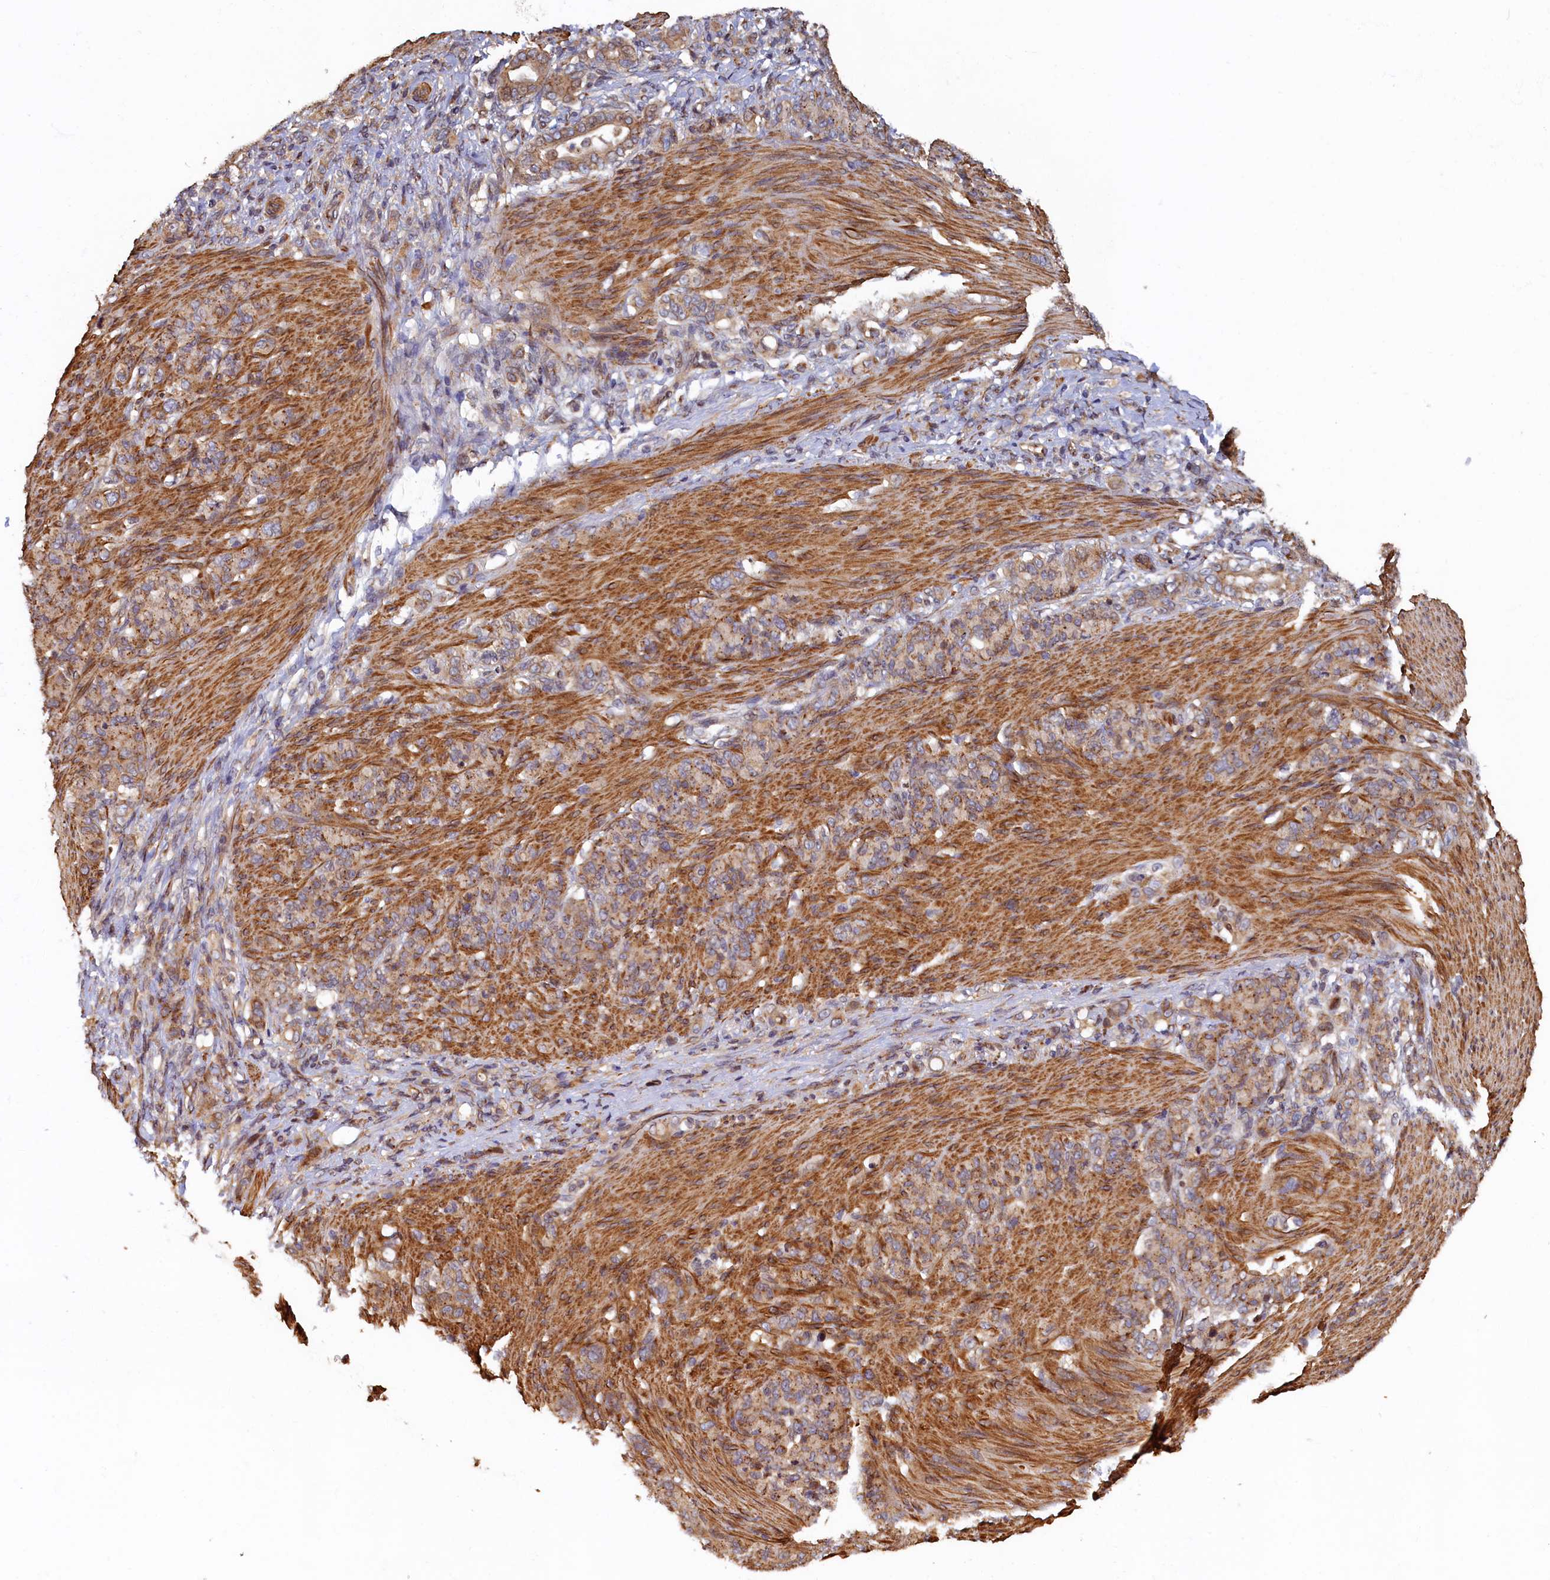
{"staining": {"intensity": "moderate", "quantity": ">75%", "location": "cytoplasmic/membranous"}, "tissue": "stomach cancer", "cell_type": "Tumor cells", "image_type": "cancer", "snomed": [{"axis": "morphology", "description": "Adenocarcinoma, NOS"}, {"axis": "topography", "description": "Stomach"}], "caption": "Immunohistochemistry of human stomach cancer (adenocarcinoma) shows medium levels of moderate cytoplasmic/membranous staining in about >75% of tumor cells.", "gene": "TMEM181", "patient": {"sex": "female", "age": 79}}